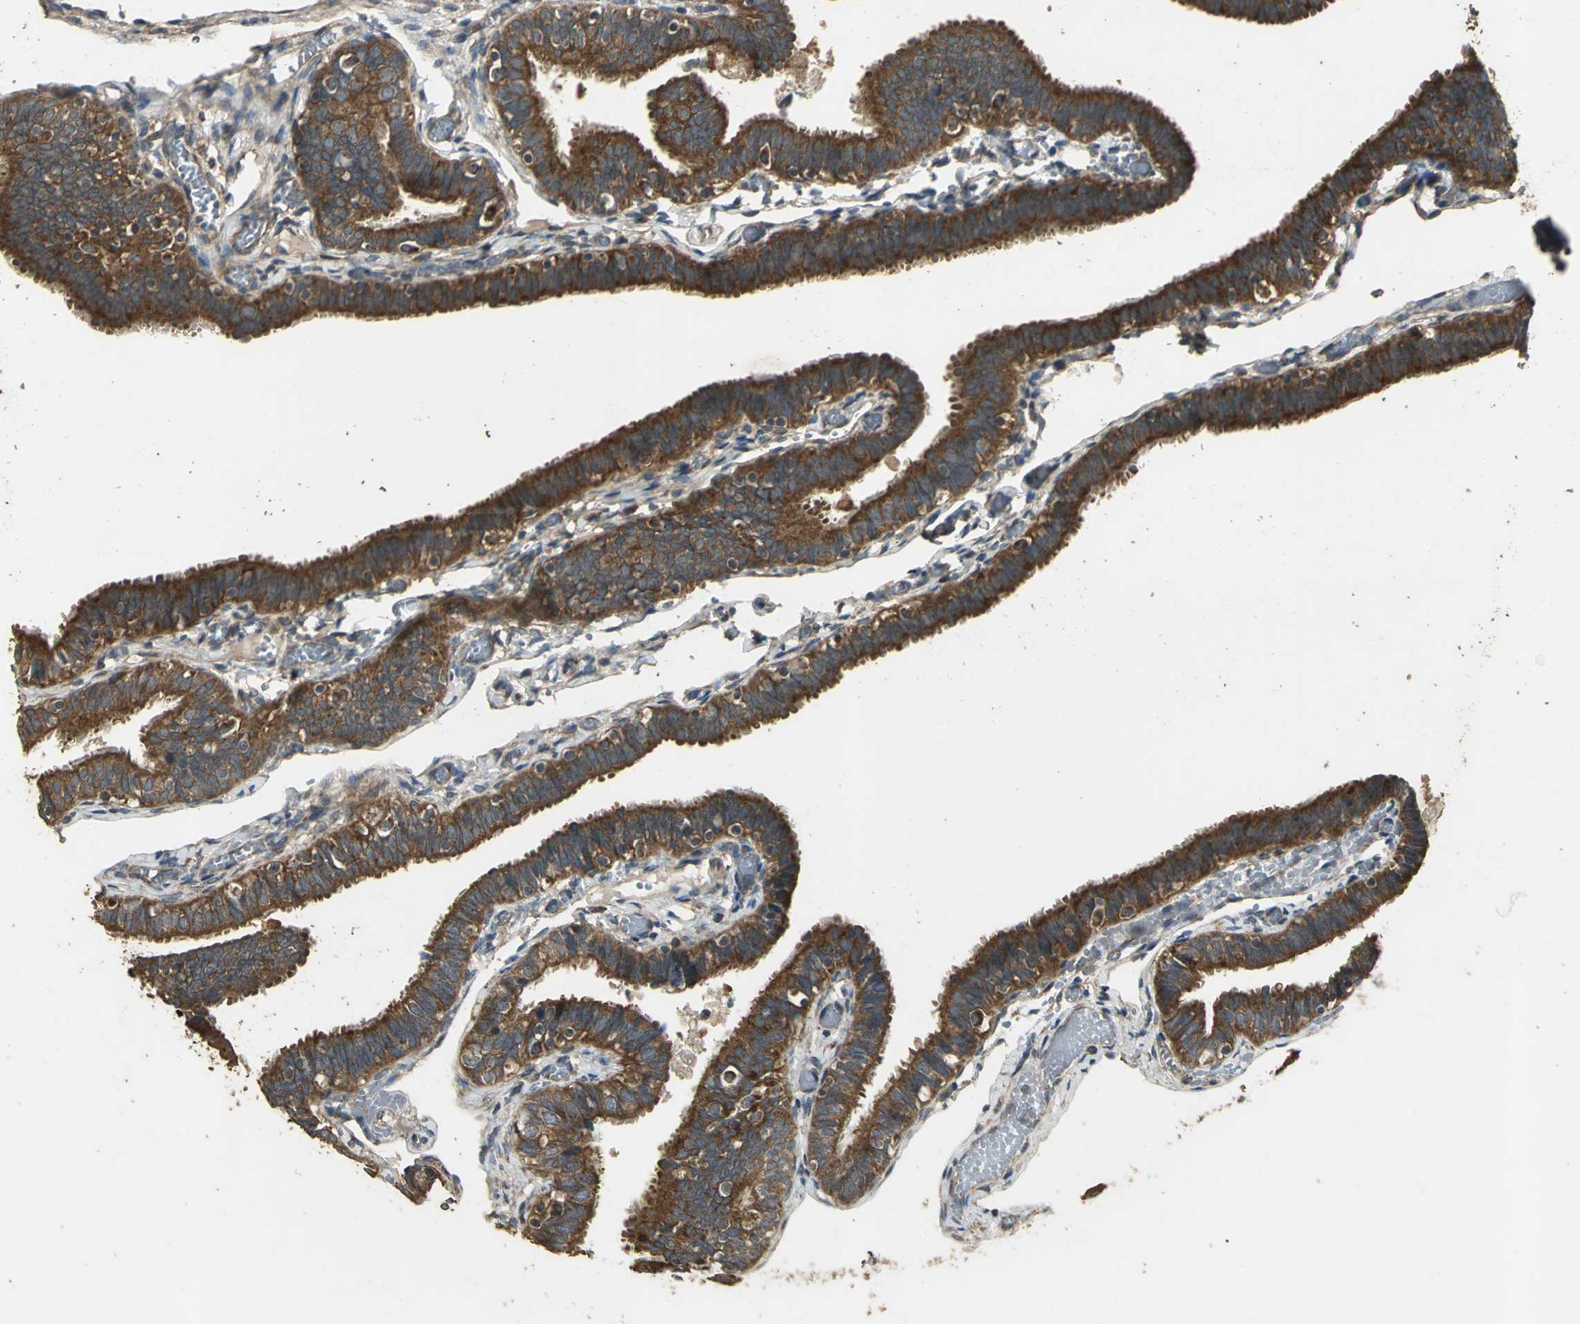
{"staining": {"intensity": "strong", "quantity": ">75%", "location": "cytoplasmic/membranous"}, "tissue": "fallopian tube", "cell_type": "Glandular cells", "image_type": "normal", "snomed": [{"axis": "morphology", "description": "Normal tissue, NOS"}, {"axis": "topography", "description": "Fallopian tube"}], "caption": "Immunohistochemistry micrograph of benign fallopian tube: fallopian tube stained using IHC reveals high levels of strong protein expression localized specifically in the cytoplasmic/membranous of glandular cells, appearing as a cytoplasmic/membranous brown color.", "gene": "KANK1", "patient": {"sex": "female", "age": 46}}